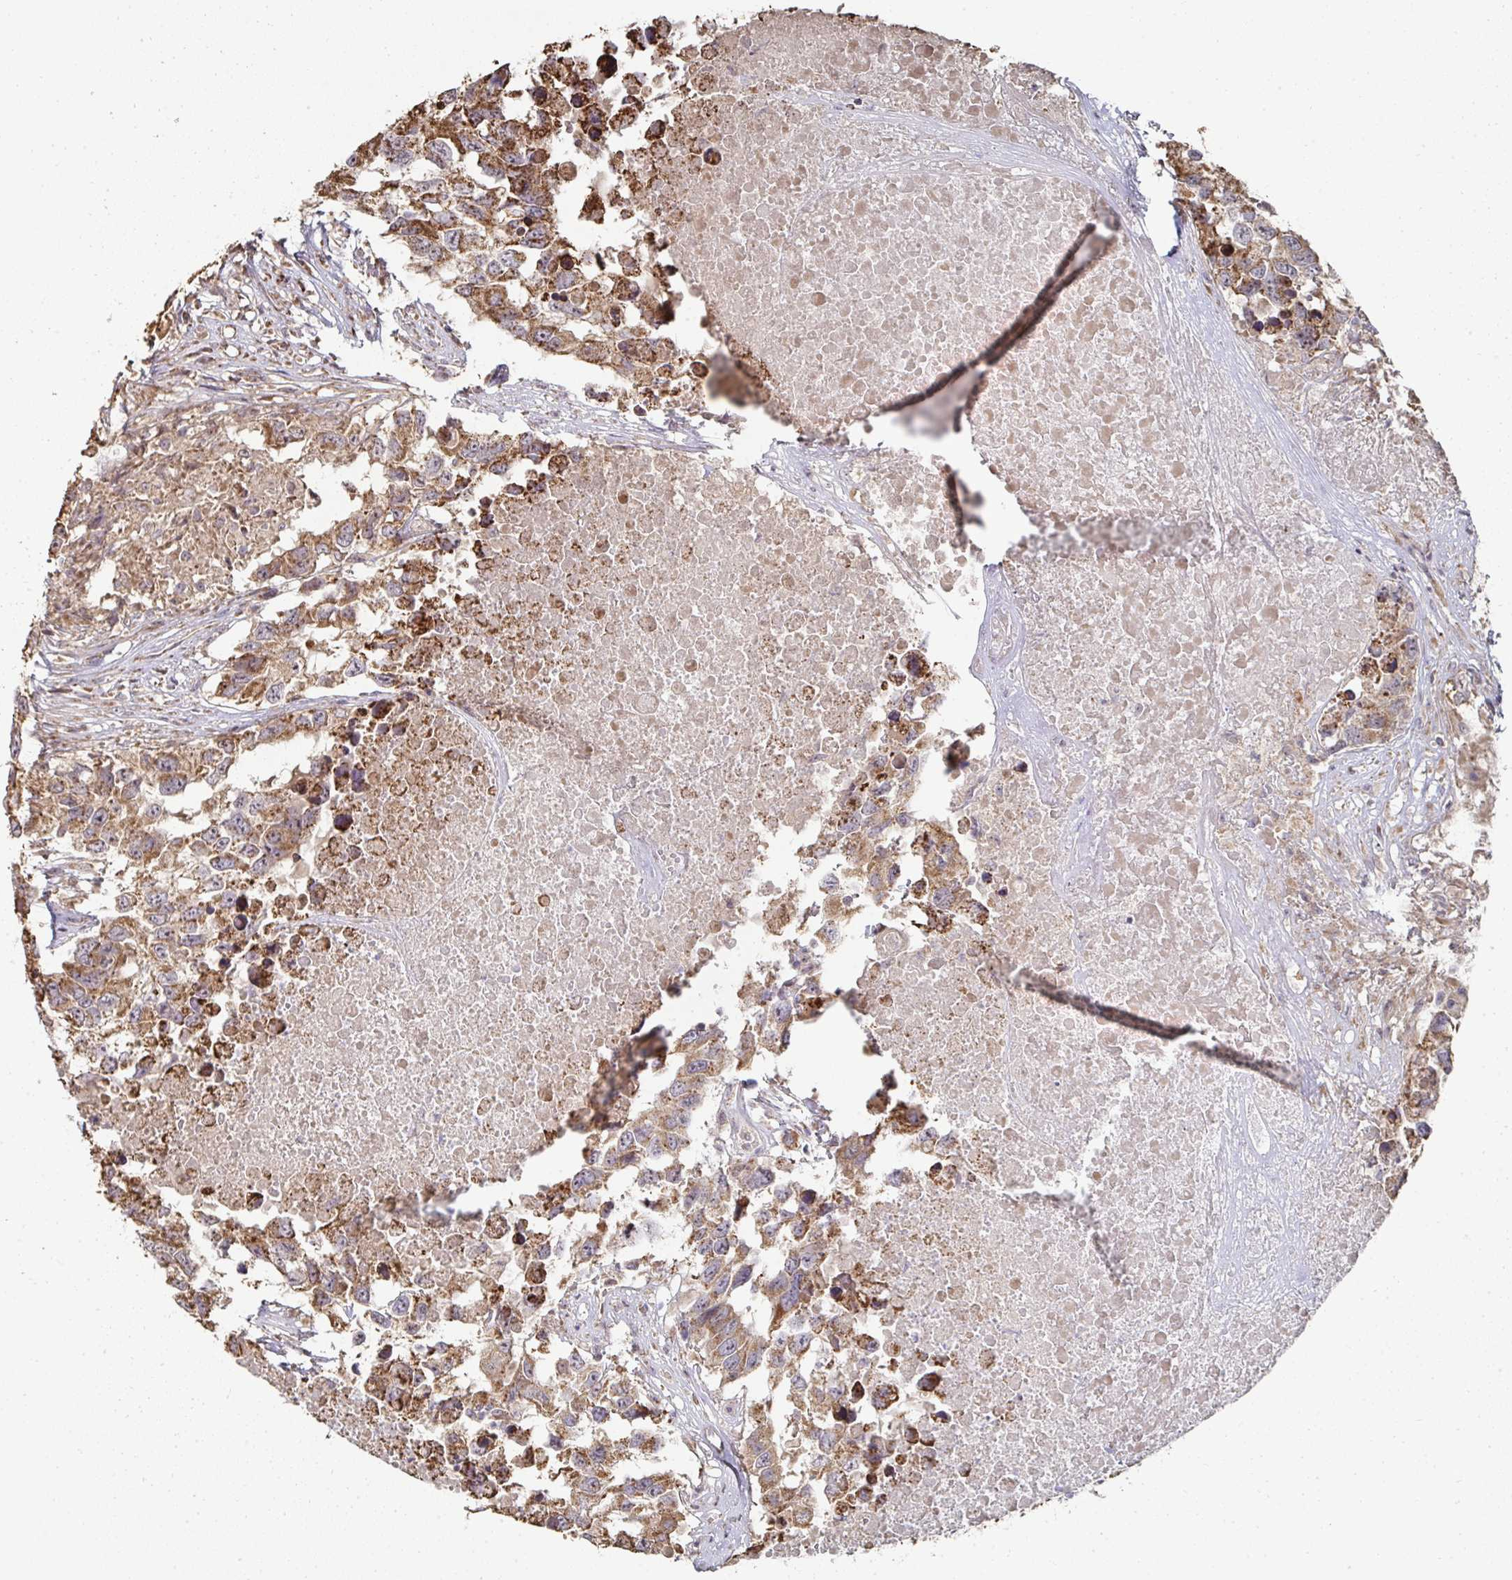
{"staining": {"intensity": "moderate", "quantity": ">75%", "location": "cytoplasmic/membranous"}, "tissue": "testis cancer", "cell_type": "Tumor cells", "image_type": "cancer", "snomed": [{"axis": "morphology", "description": "Carcinoma, Embryonal, NOS"}, {"axis": "topography", "description": "Testis"}], "caption": "Testis cancer stained for a protein (brown) reveals moderate cytoplasmic/membranous positive positivity in approximately >75% of tumor cells.", "gene": "AGTPBP1", "patient": {"sex": "male", "age": 83}}